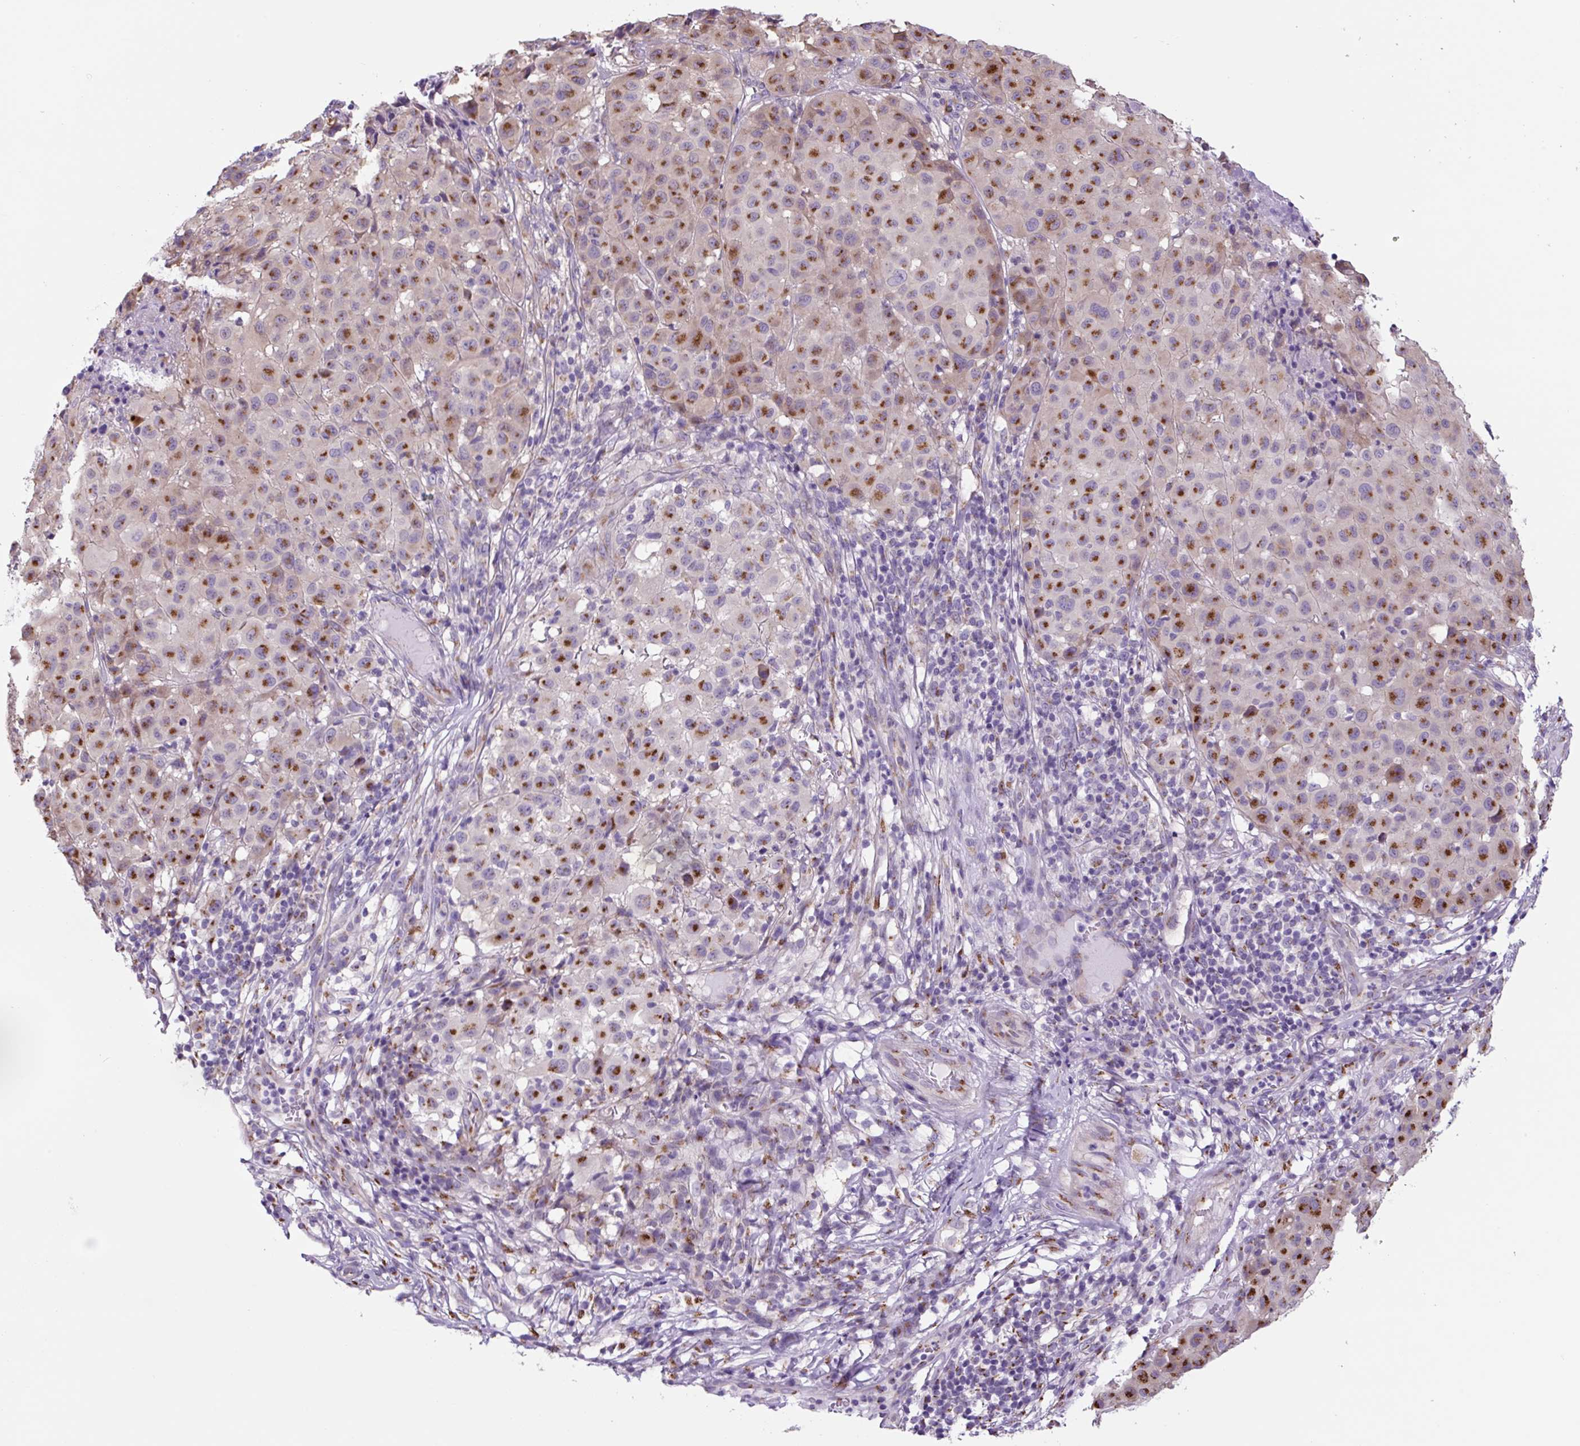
{"staining": {"intensity": "strong", "quantity": "25%-75%", "location": "cytoplasmic/membranous"}, "tissue": "melanoma", "cell_type": "Tumor cells", "image_type": "cancer", "snomed": [{"axis": "morphology", "description": "Malignant melanoma, NOS"}, {"axis": "topography", "description": "Skin"}], "caption": "Immunohistochemical staining of malignant melanoma exhibits strong cytoplasmic/membranous protein staining in approximately 25%-75% of tumor cells. The staining was performed using DAB to visualize the protein expression in brown, while the nuclei were stained in blue with hematoxylin (Magnification: 20x).", "gene": "GORASP1", "patient": {"sex": "male", "age": 73}}